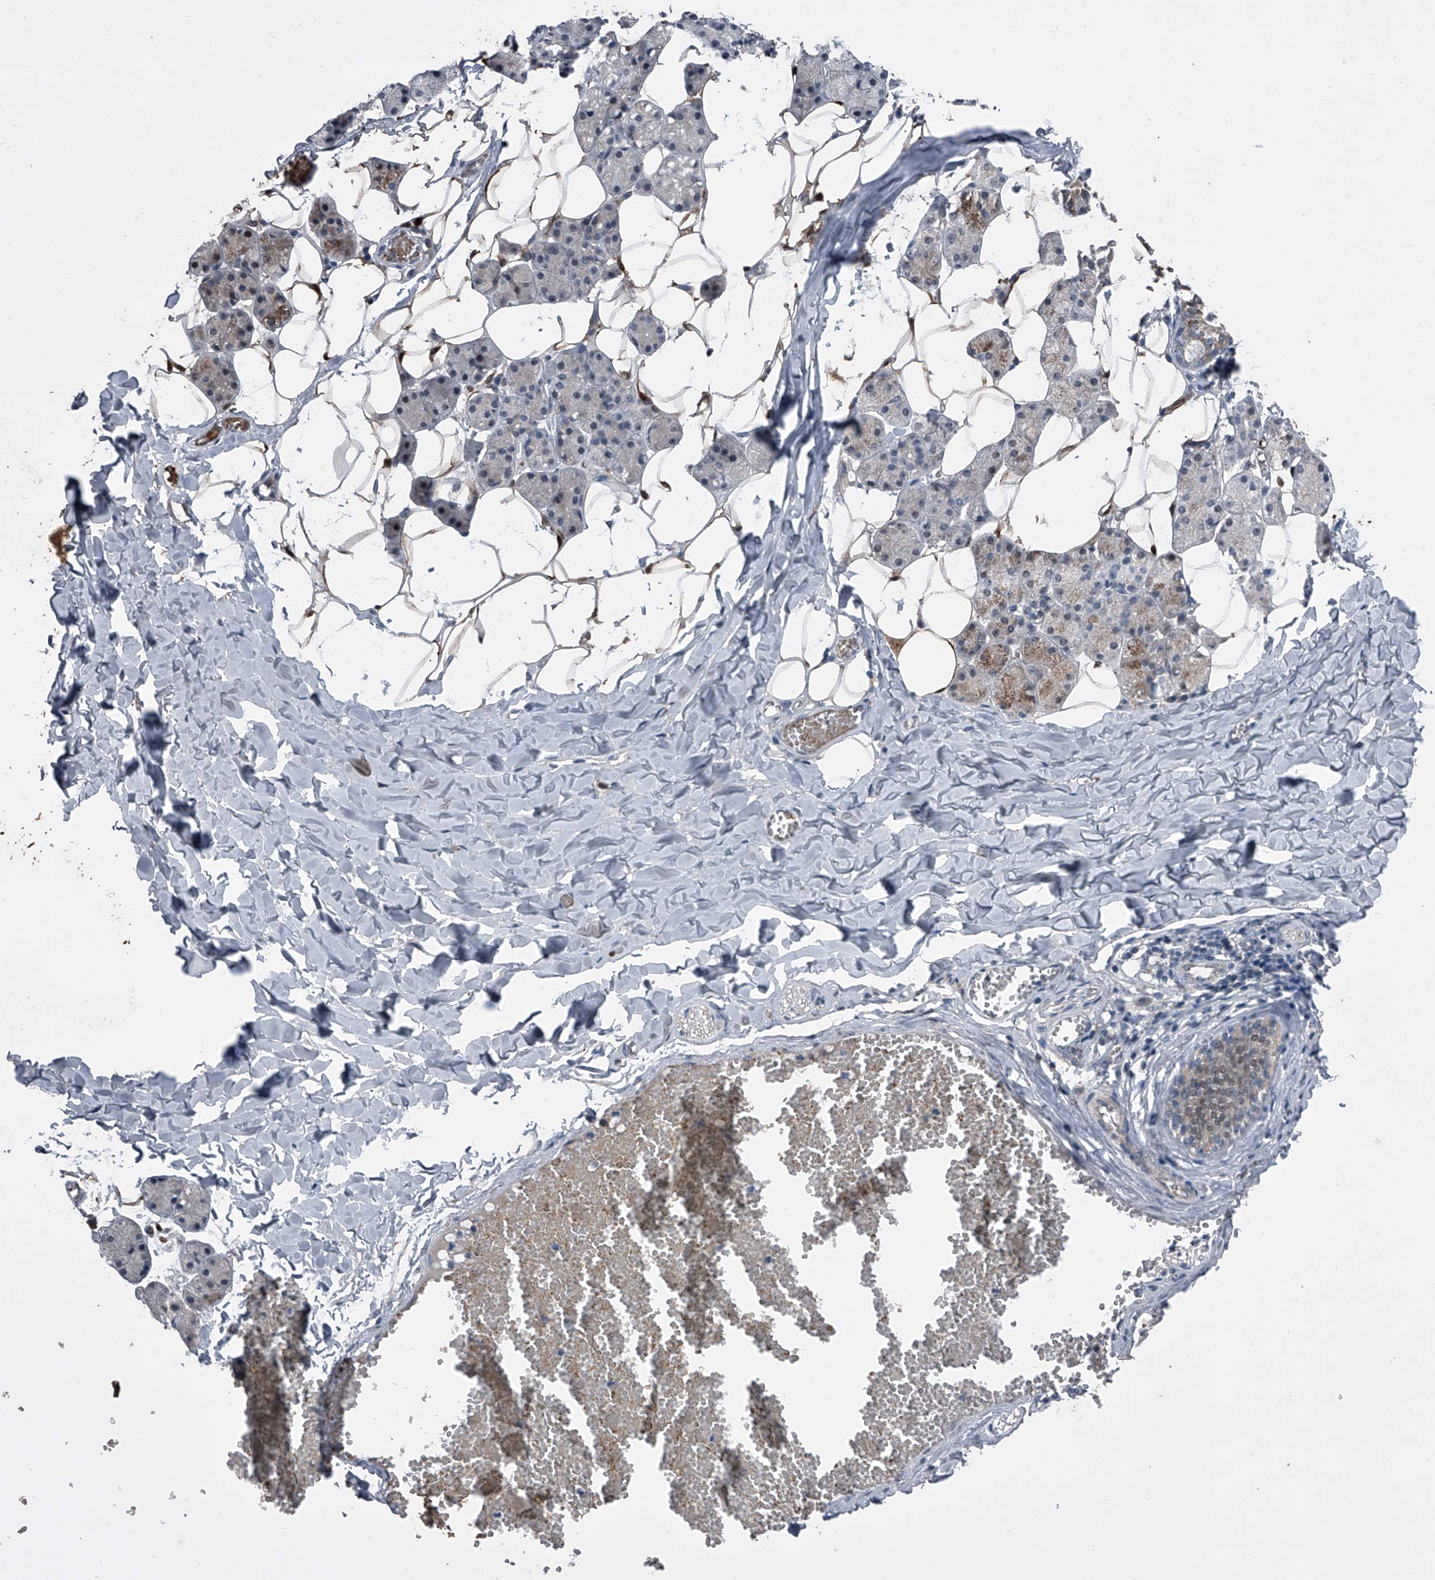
{"staining": {"intensity": "moderate", "quantity": "<25%", "location": "cytoplasmic/membranous"}, "tissue": "salivary gland", "cell_type": "Glandular cells", "image_type": "normal", "snomed": [{"axis": "morphology", "description": "Normal tissue, NOS"}, {"axis": "topography", "description": "Salivary gland"}], "caption": "Immunohistochemical staining of unremarkable human salivary gland displays moderate cytoplasmic/membranous protein positivity in approximately <25% of glandular cells.", "gene": "CEP85L", "patient": {"sex": "female", "age": 33}}